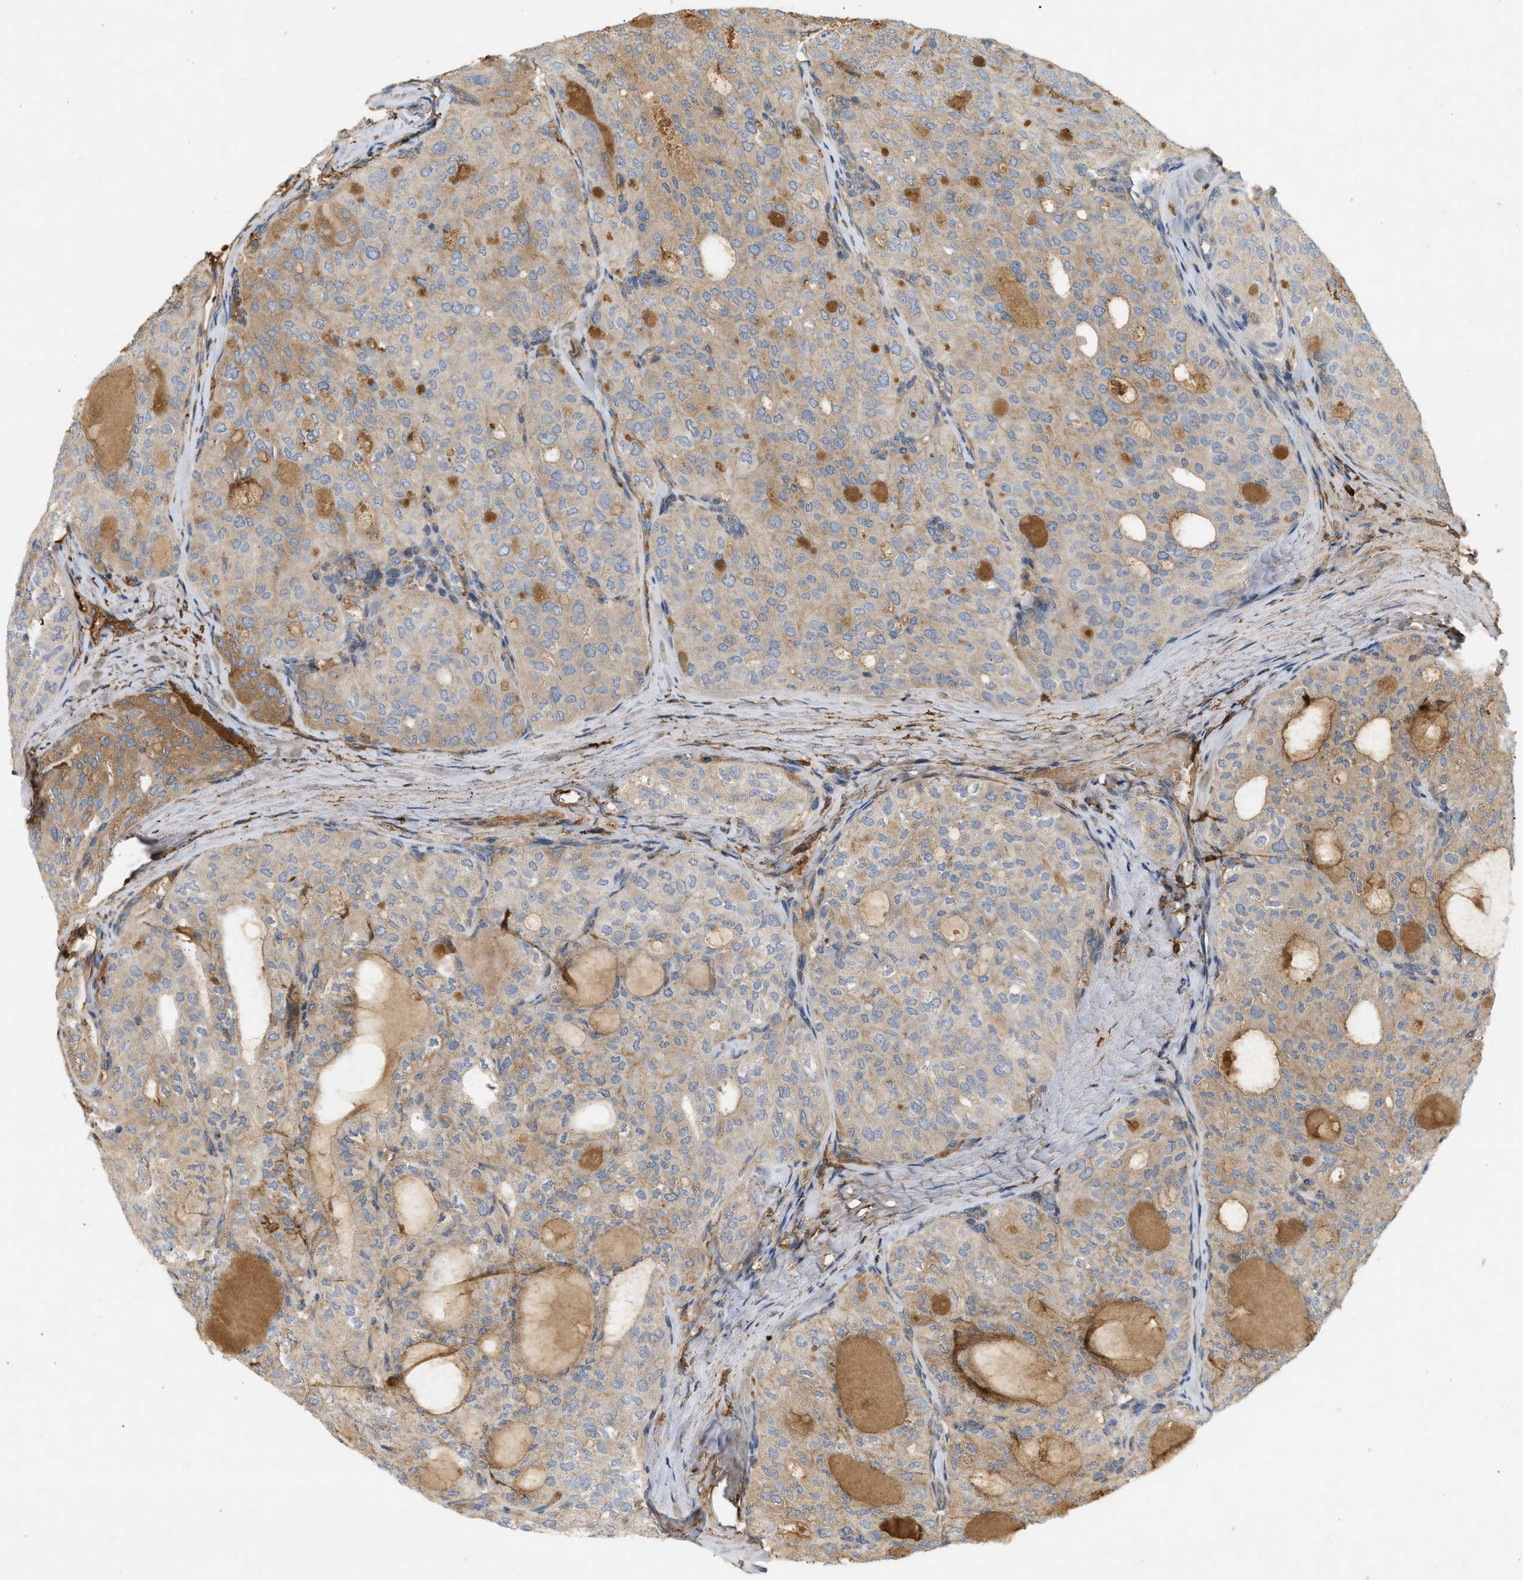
{"staining": {"intensity": "strong", "quantity": "25%-75%", "location": "cytoplasmic/membranous,nuclear"}, "tissue": "thyroid cancer", "cell_type": "Tumor cells", "image_type": "cancer", "snomed": [{"axis": "morphology", "description": "Follicular adenoma carcinoma, NOS"}, {"axis": "topography", "description": "Thyroid gland"}], "caption": "High-magnification brightfield microscopy of thyroid cancer stained with DAB (brown) and counterstained with hematoxylin (blue). tumor cells exhibit strong cytoplasmic/membranous and nuclear expression is appreciated in approximately25%-75% of cells.", "gene": "F8", "patient": {"sex": "male", "age": 75}}